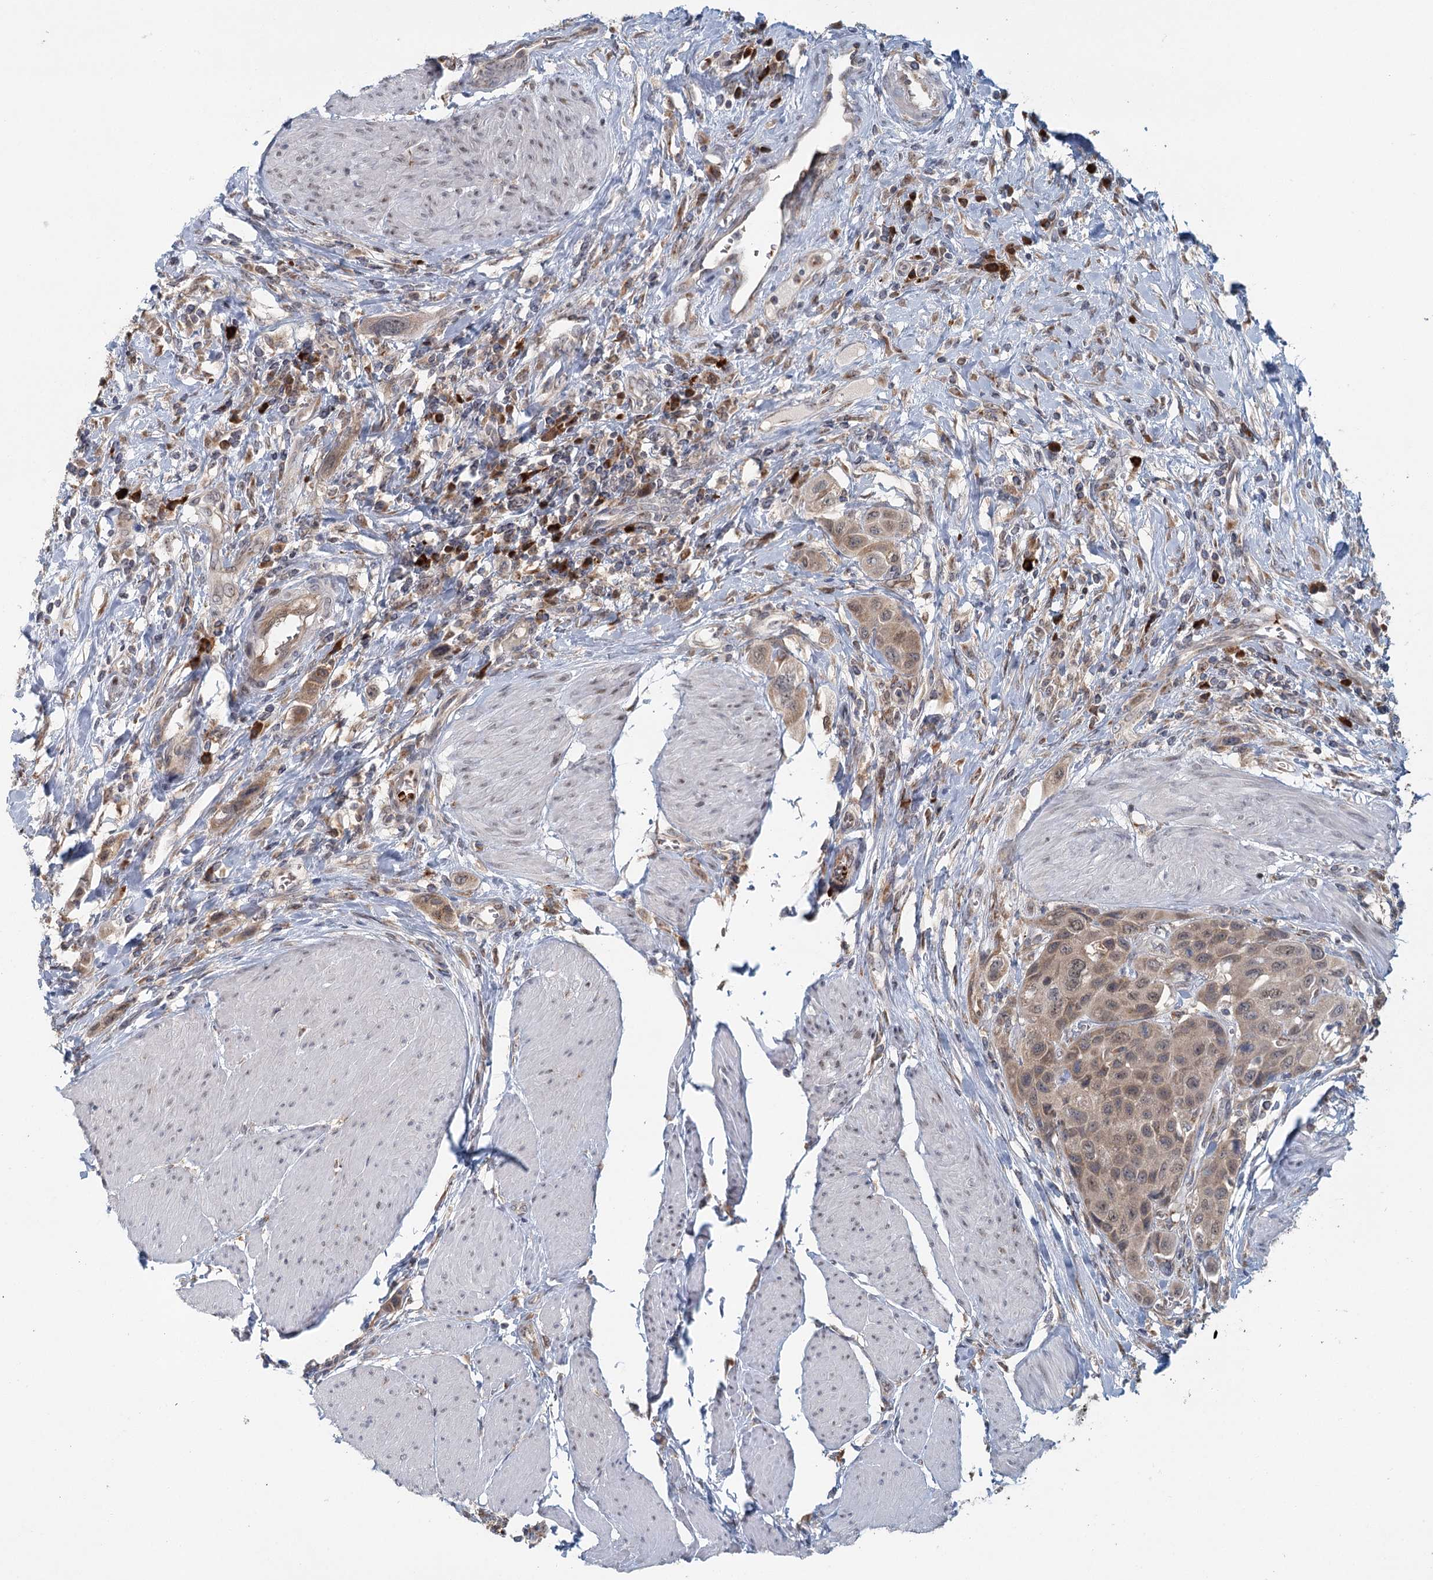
{"staining": {"intensity": "weak", "quantity": ">75%", "location": "cytoplasmic/membranous"}, "tissue": "urothelial cancer", "cell_type": "Tumor cells", "image_type": "cancer", "snomed": [{"axis": "morphology", "description": "Urothelial carcinoma, High grade"}, {"axis": "topography", "description": "Urinary bladder"}], "caption": "IHC staining of urothelial cancer, which demonstrates low levels of weak cytoplasmic/membranous positivity in about >75% of tumor cells indicating weak cytoplasmic/membranous protein positivity. The staining was performed using DAB (3,3'-diaminobenzidine) (brown) for protein detection and nuclei were counterstained in hematoxylin (blue).", "gene": "ADK", "patient": {"sex": "male", "age": 50}}